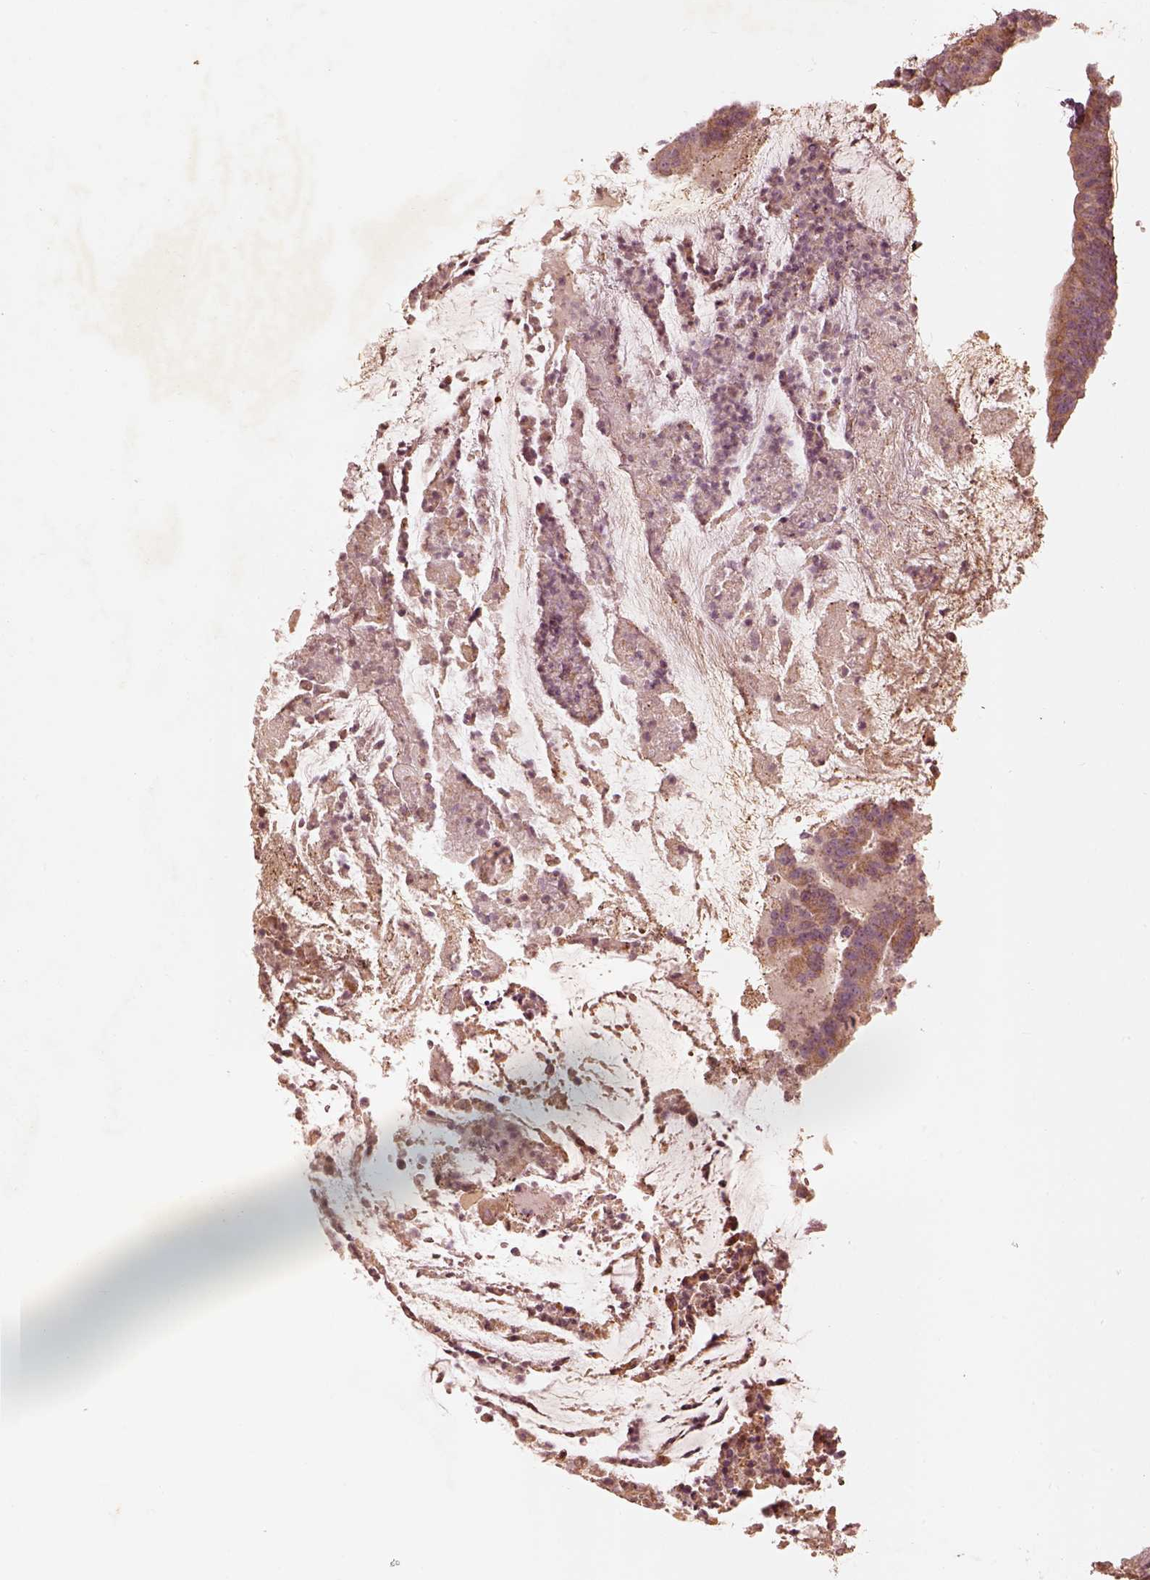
{"staining": {"intensity": "moderate", "quantity": ">75%", "location": "cytoplasmic/membranous"}, "tissue": "colorectal cancer", "cell_type": "Tumor cells", "image_type": "cancer", "snomed": [{"axis": "morphology", "description": "Adenocarcinoma, NOS"}, {"axis": "topography", "description": "Colon"}], "caption": "A histopathology image of colorectal cancer (adenocarcinoma) stained for a protein reveals moderate cytoplasmic/membranous brown staining in tumor cells.", "gene": "WLS", "patient": {"sex": "female", "age": 43}}